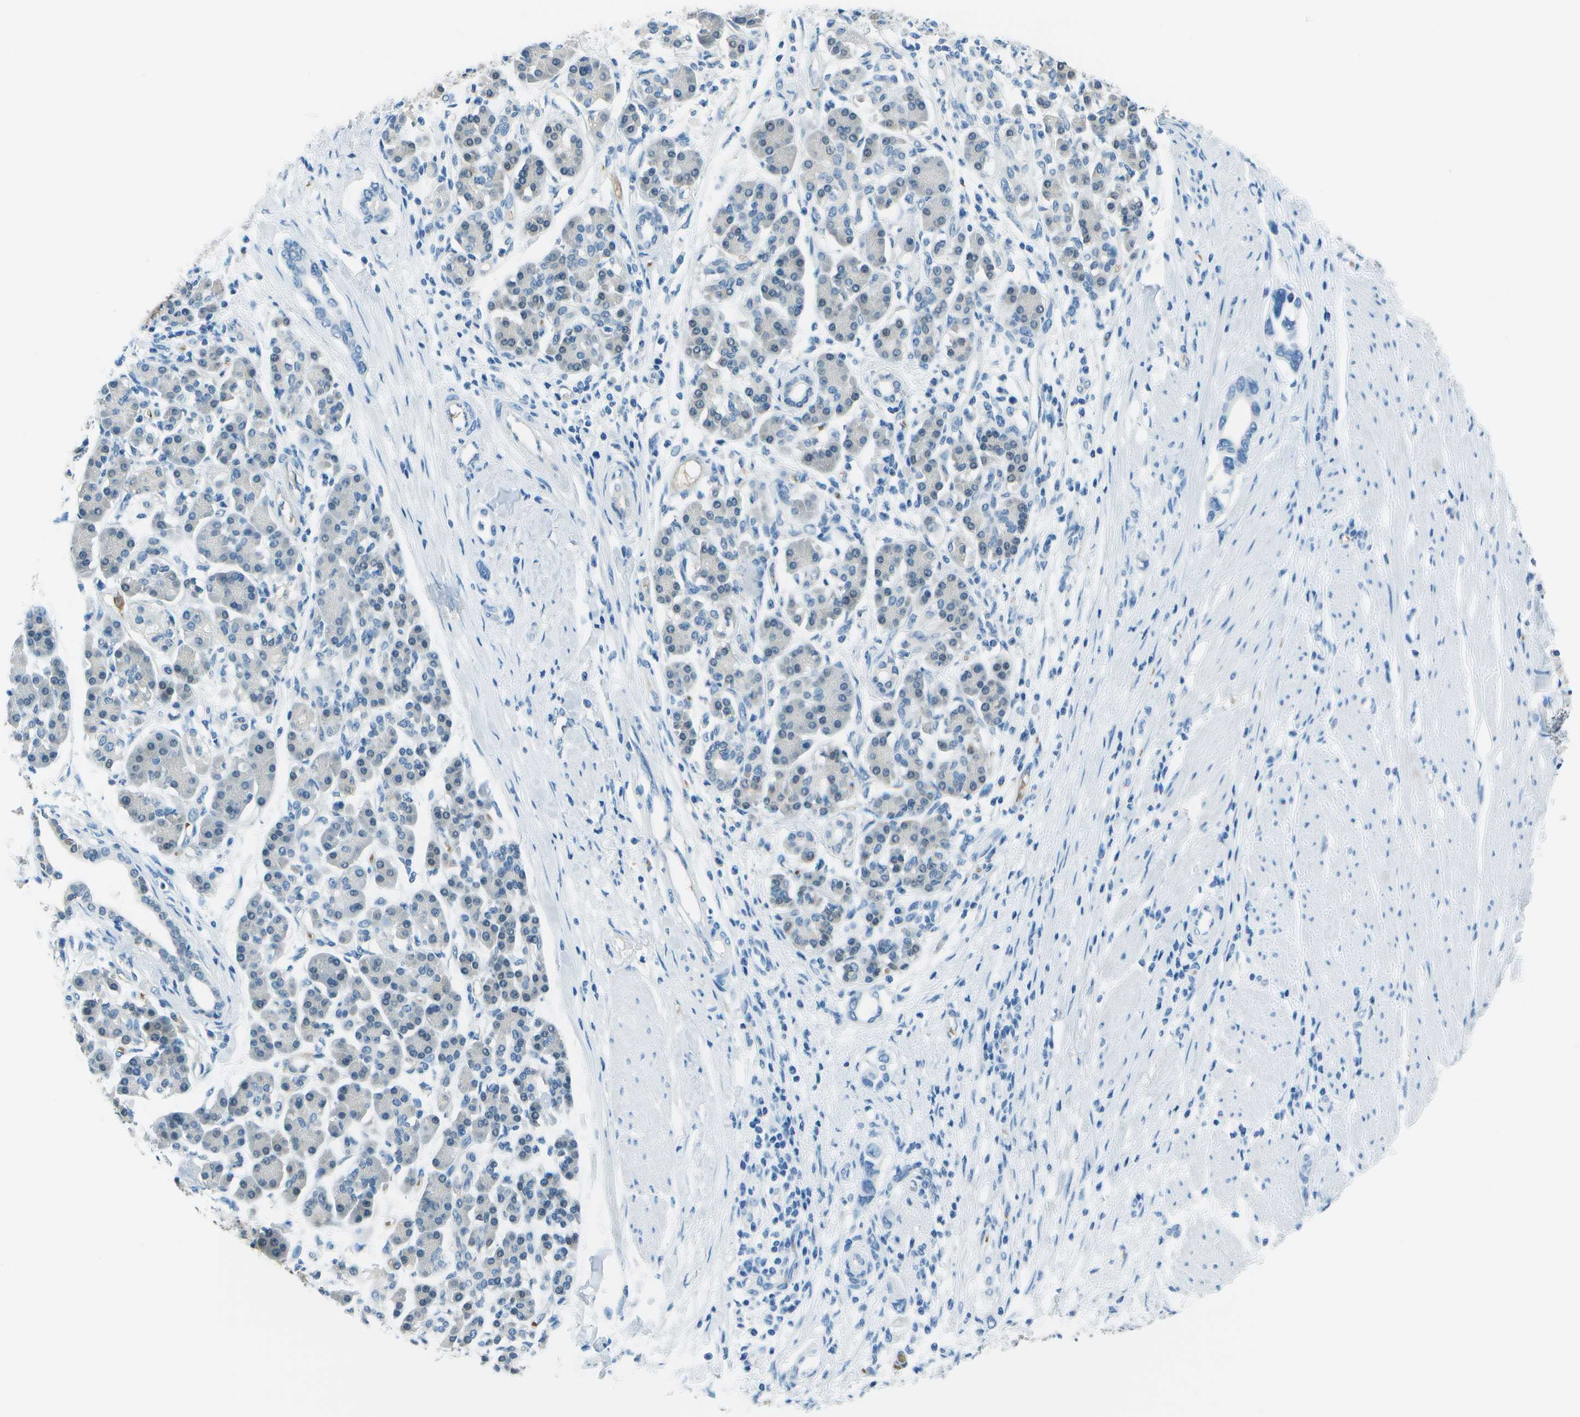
{"staining": {"intensity": "negative", "quantity": "none", "location": "none"}, "tissue": "pancreatic cancer", "cell_type": "Tumor cells", "image_type": "cancer", "snomed": [{"axis": "morphology", "description": "Adenocarcinoma, NOS"}, {"axis": "topography", "description": "Pancreas"}], "caption": "The image exhibits no staining of tumor cells in pancreatic cancer.", "gene": "ASL", "patient": {"sex": "female", "age": 57}}